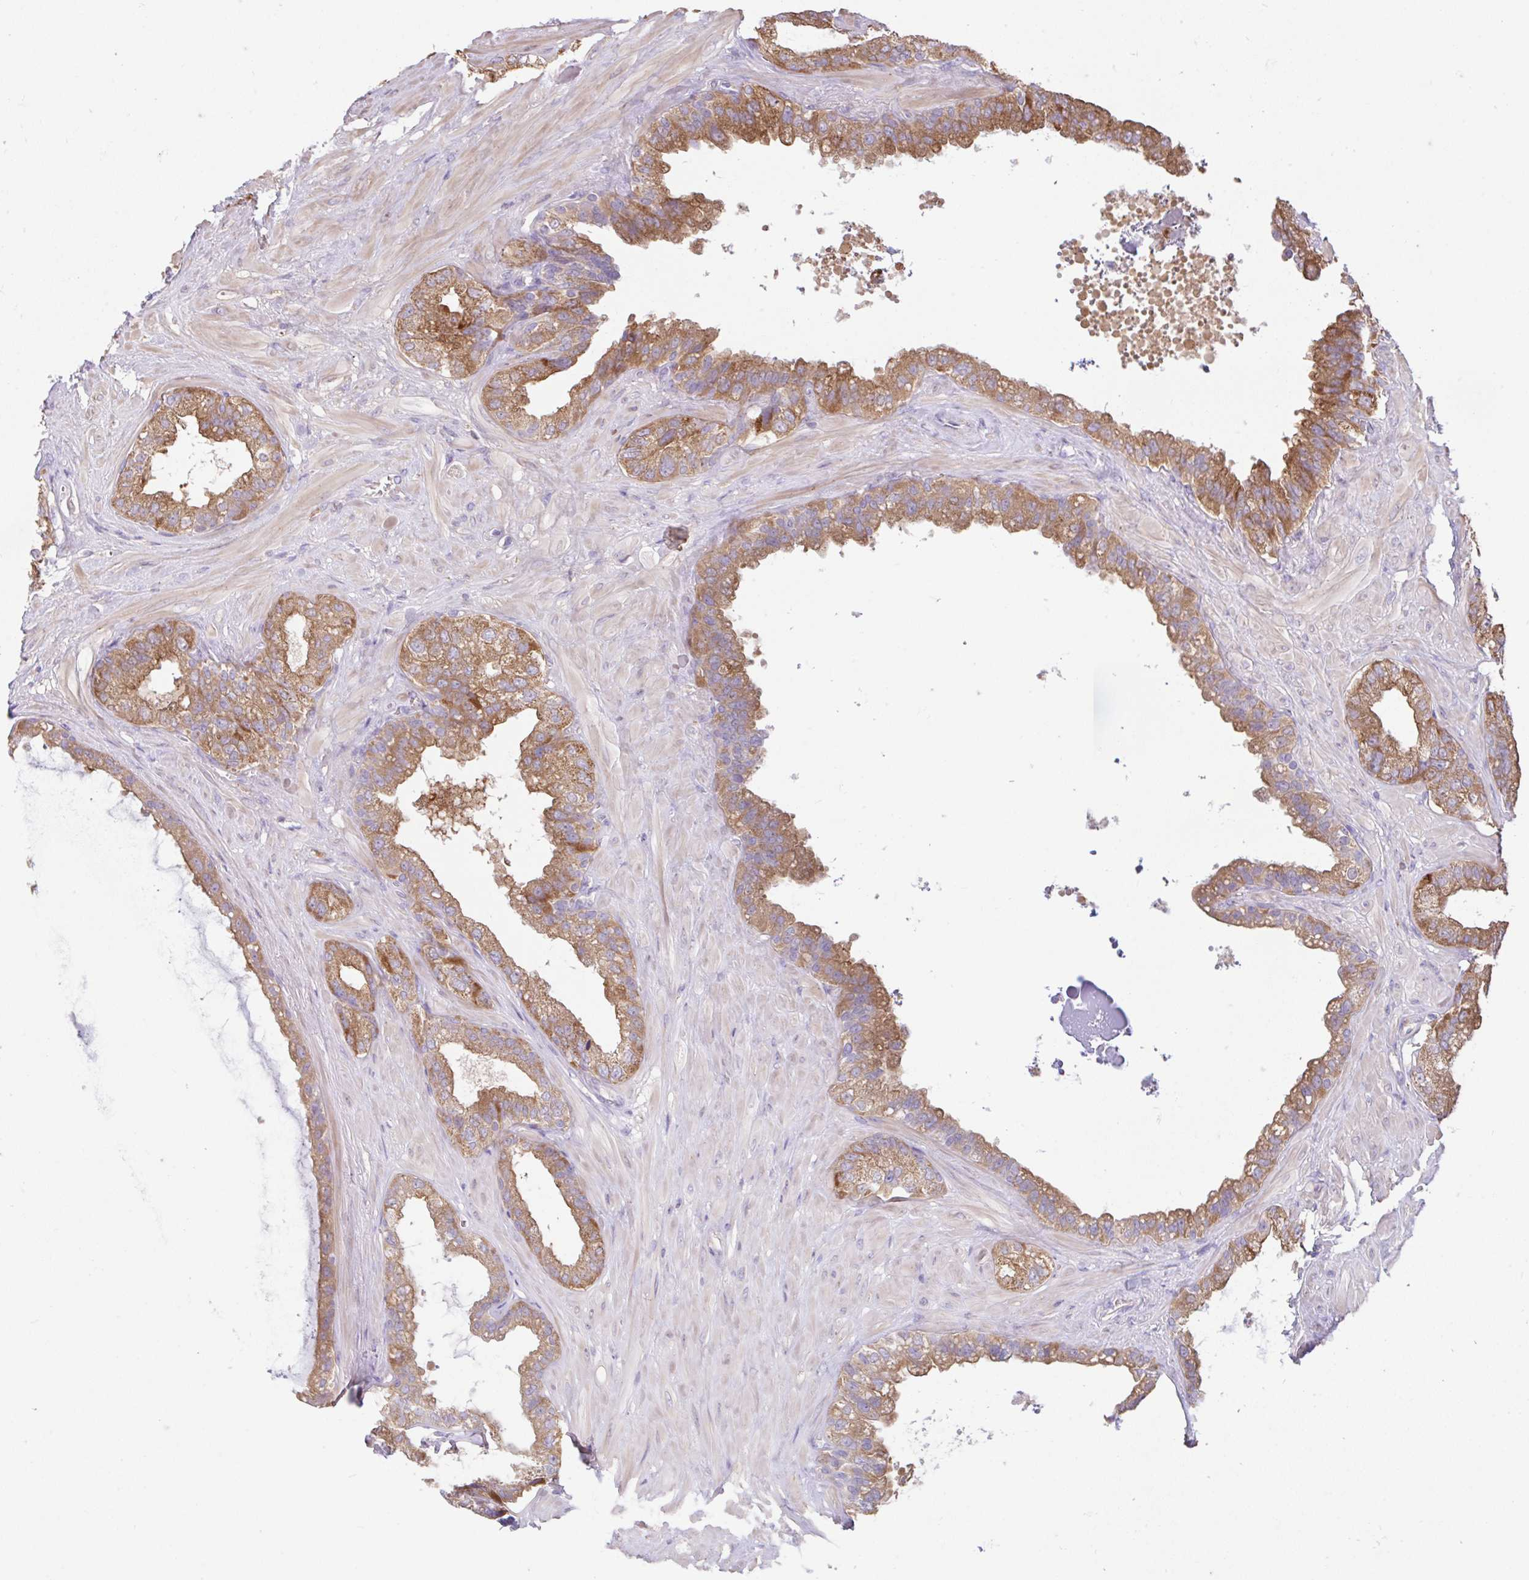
{"staining": {"intensity": "strong", "quantity": ">75%", "location": "cytoplasmic/membranous"}, "tissue": "seminal vesicle", "cell_type": "Glandular cells", "image_type": "normal", "snomed": [{"axis": "morphology", "description": "Normal tissue, NOS"}, {"axis": "topography", "description": "Seminal veicle"}, {"axis": "topography", "description": "Peripheral nerve tissue"}], "caption": "Immunohistochemical staining of unremarkable seminal vesicle exhibits strong cytoplasmic/membranous protein positivity in approximately >75% of glandular cells. Nuclei are stained in blue.", "gene": "RALBP1", "patient": {"sex": "male", "age": 76}}